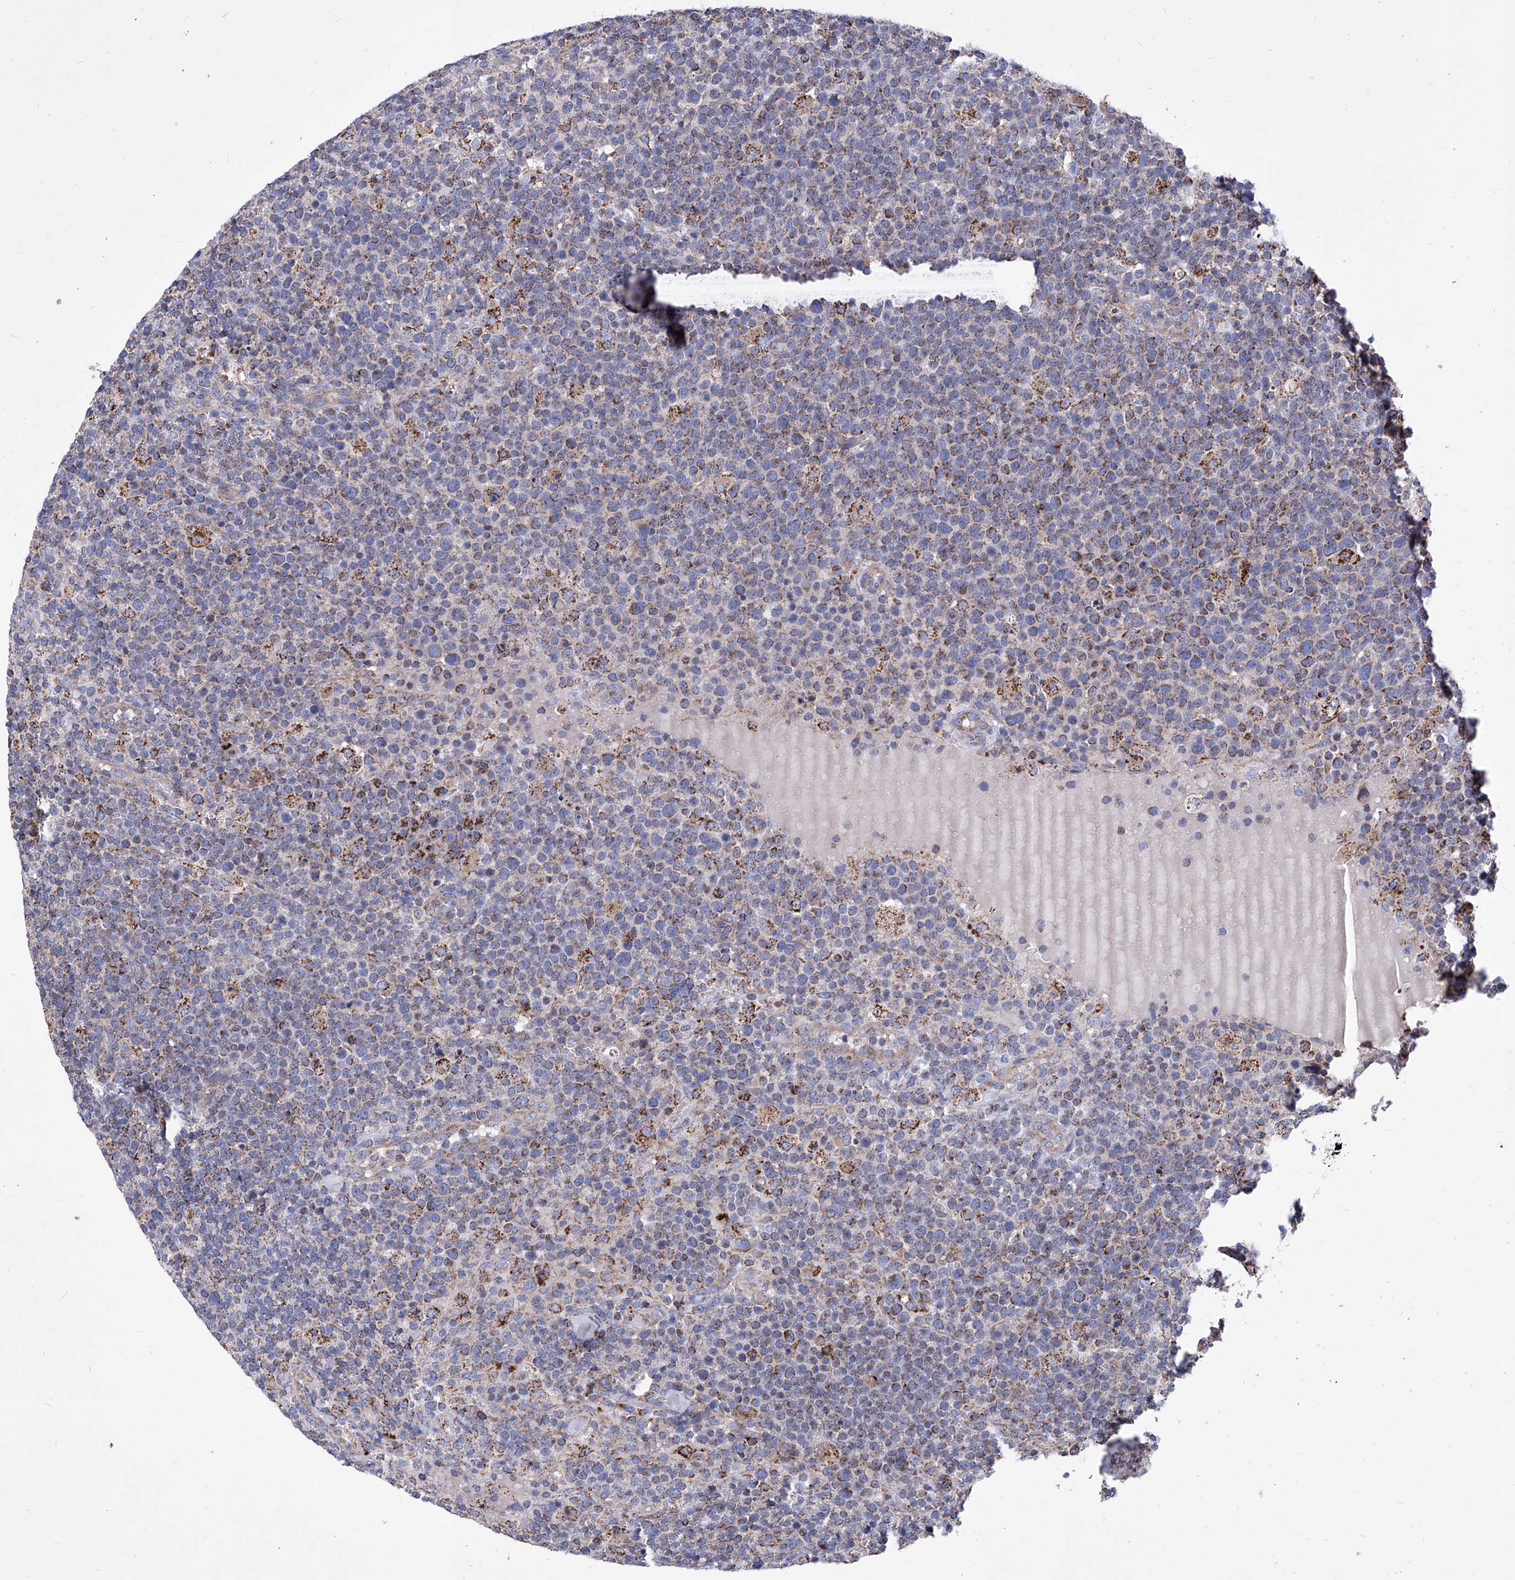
{"staining": {"intensity": "moderate", "quantity": ">75%", "location": "cytoplasmic/membranous"}, "tissue": "lymphoma", "cell_type": "Tumor cells", "image_type": "cancer", "snomed": [{"axis": "morphology", "description": "Malignant lymphoma, non-Hodgkin's type, High grade"}, {"axis": "topography", "description": "Lymph node"}], "caption": "DAB immunohistochemical staining of lymphoma shows moderate cytoplasmic/membranous protein positivity in about >75% of tumor cells.", "gene": "HRNR", "patient": {"sex": "male", "age": 61}}